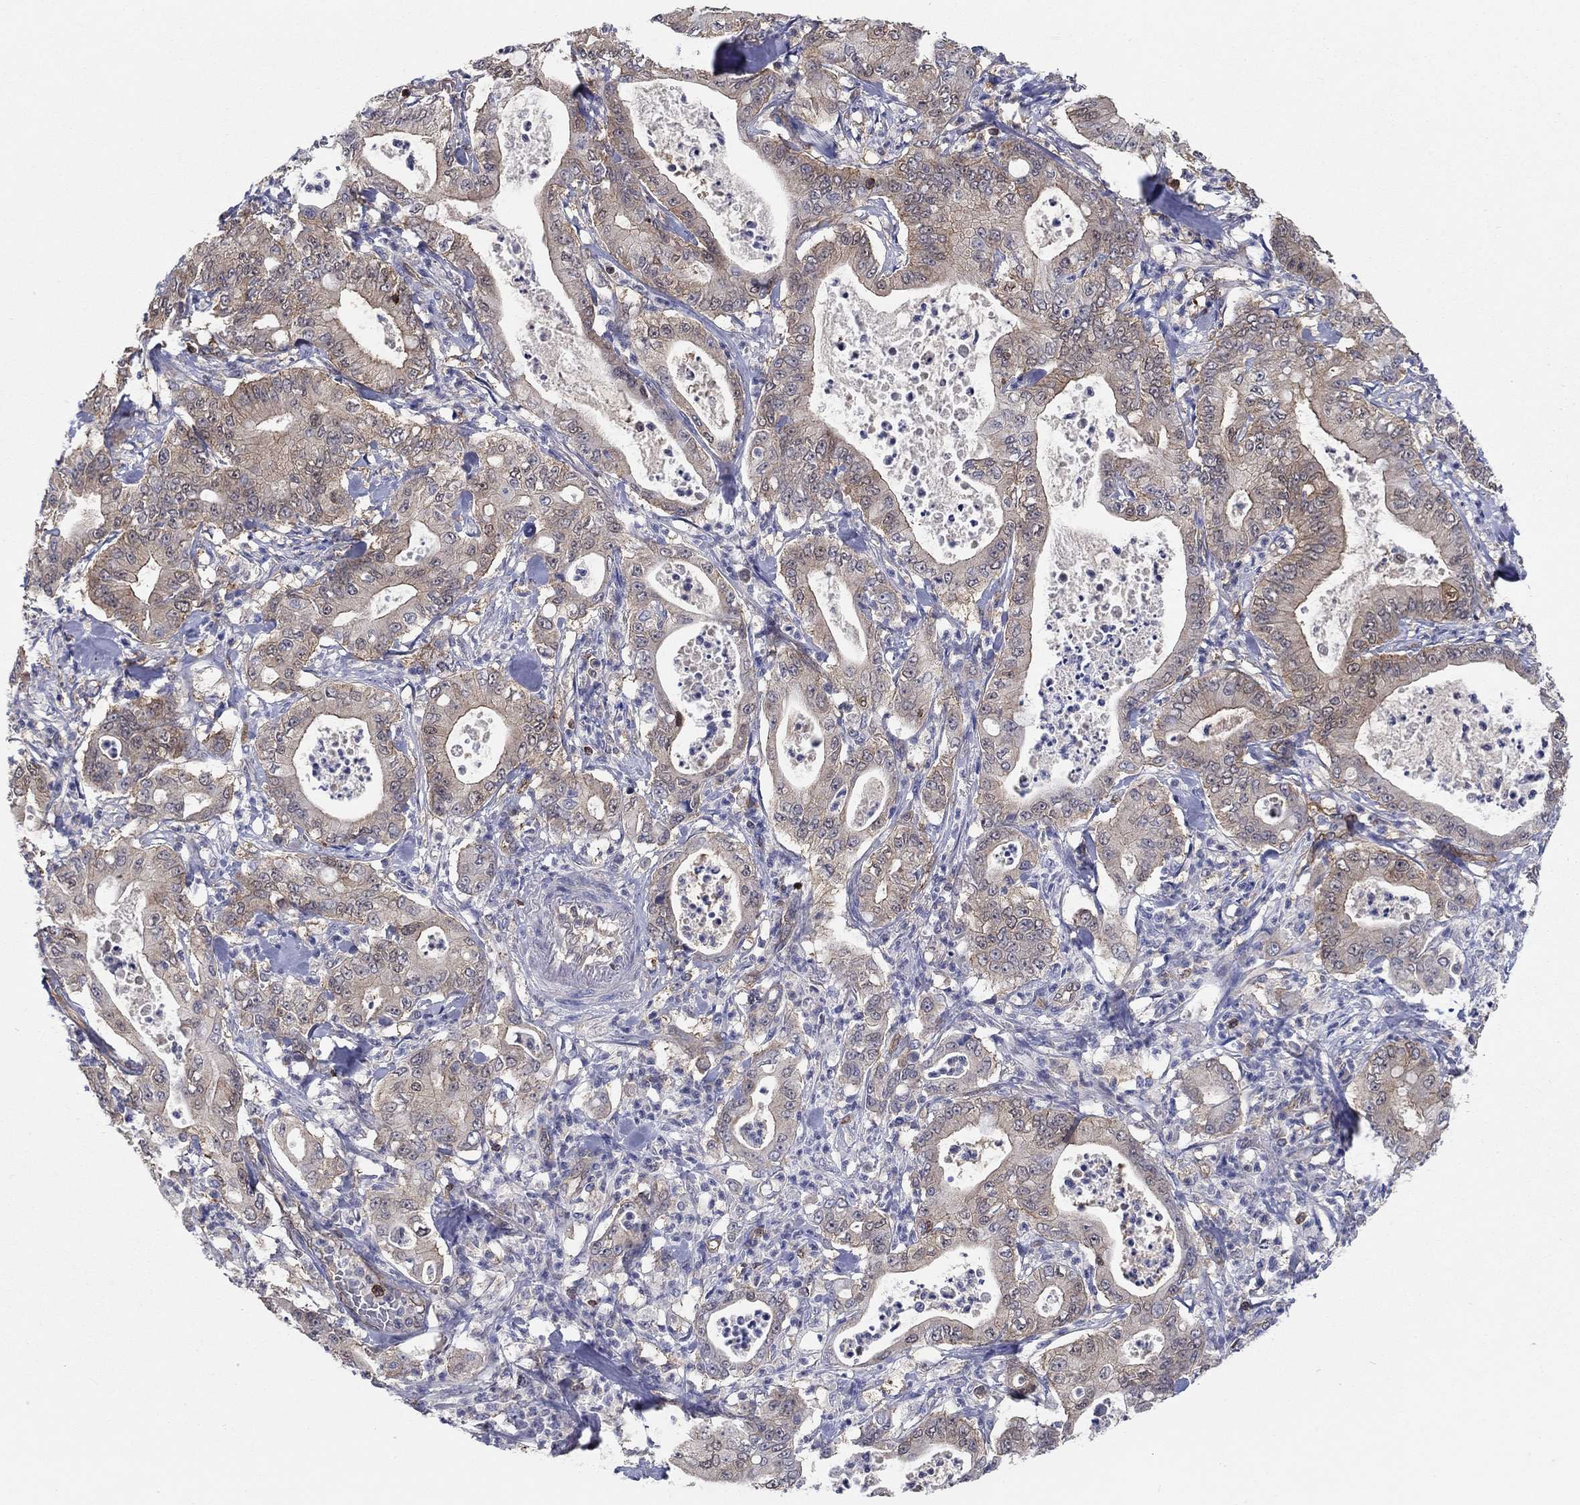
{"staining": {"intensity": "weak", "quantity": "25%-75%", "location": "cytoplasmic/membranous"}, "tissue": "pancreatic cancer", "cell_type": "Tumor cells", "image_type": "cancer", "snomed": [{"axis": "morphology", "description": "Adenocarcinoma, NOS"}, {"axis": "topography", "description": "Pancreas"}], "caption": "Protein analysis of pancreatic cancer tissue shows weak cytoplasmic/membranous positivity in about 25%-75% of tumor cells.", "gene": "AGFG2", "patient": {"sex": "male", "age": 71}}